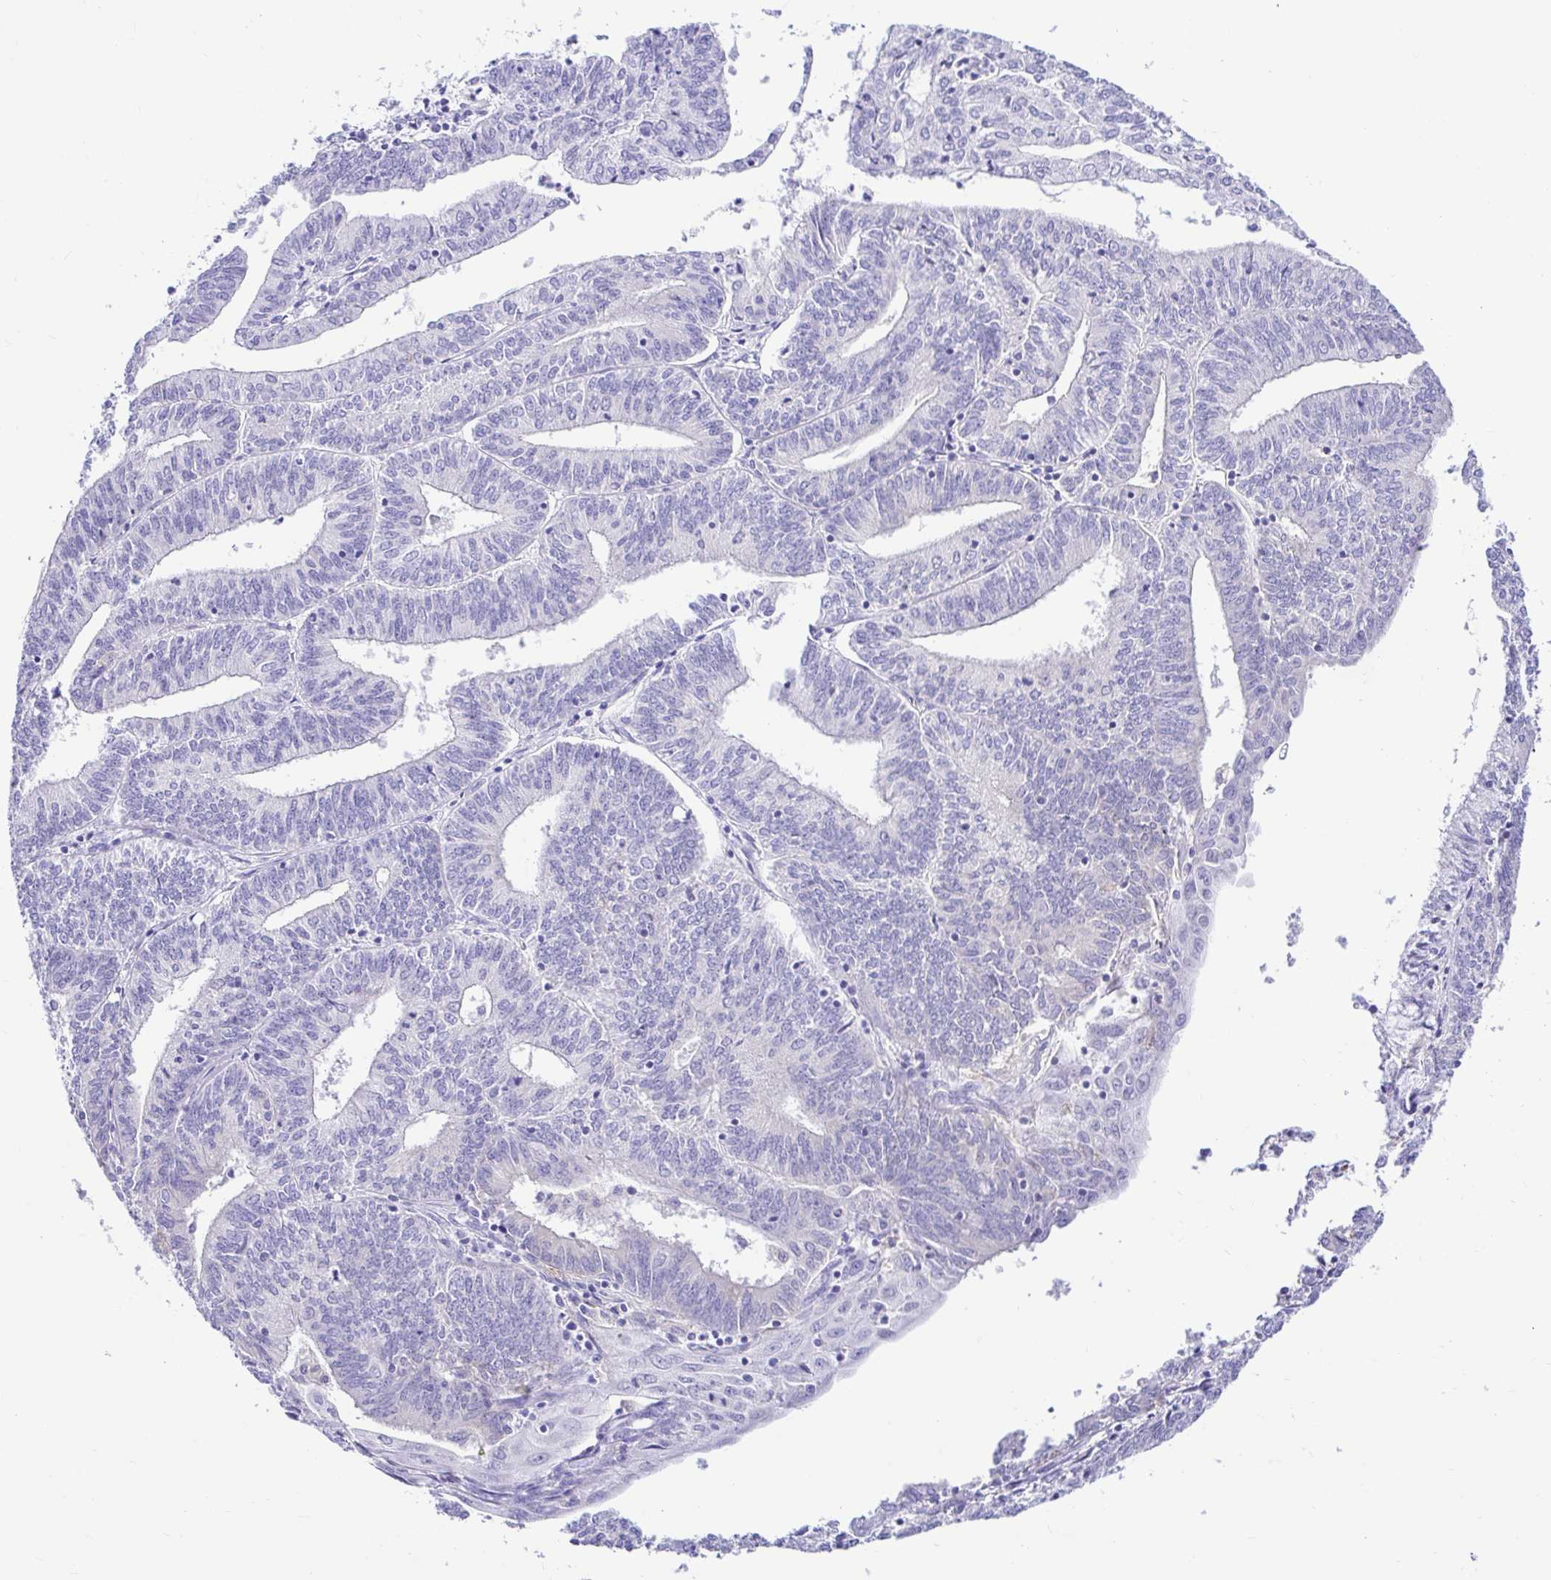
{"staining": {"intensity": "negative", "quantity": "none", "location": "none"}, "tissue": "endometrial cancer", "cell_type": "Tumor cells", "image_type": "cancer", "snomed": [{"axis": "morphology", "description": "Adenocarcinoma, NOS"}, {"axis": "topography", "description": "Endometrium"}], "caption": "Photomicrograph shows no protein positivity in tumor cells of endometrial cancer (adenocarcinoma) tissue.", "gene": "BACE2", "patient": {"sex": "female", "age": 61}}